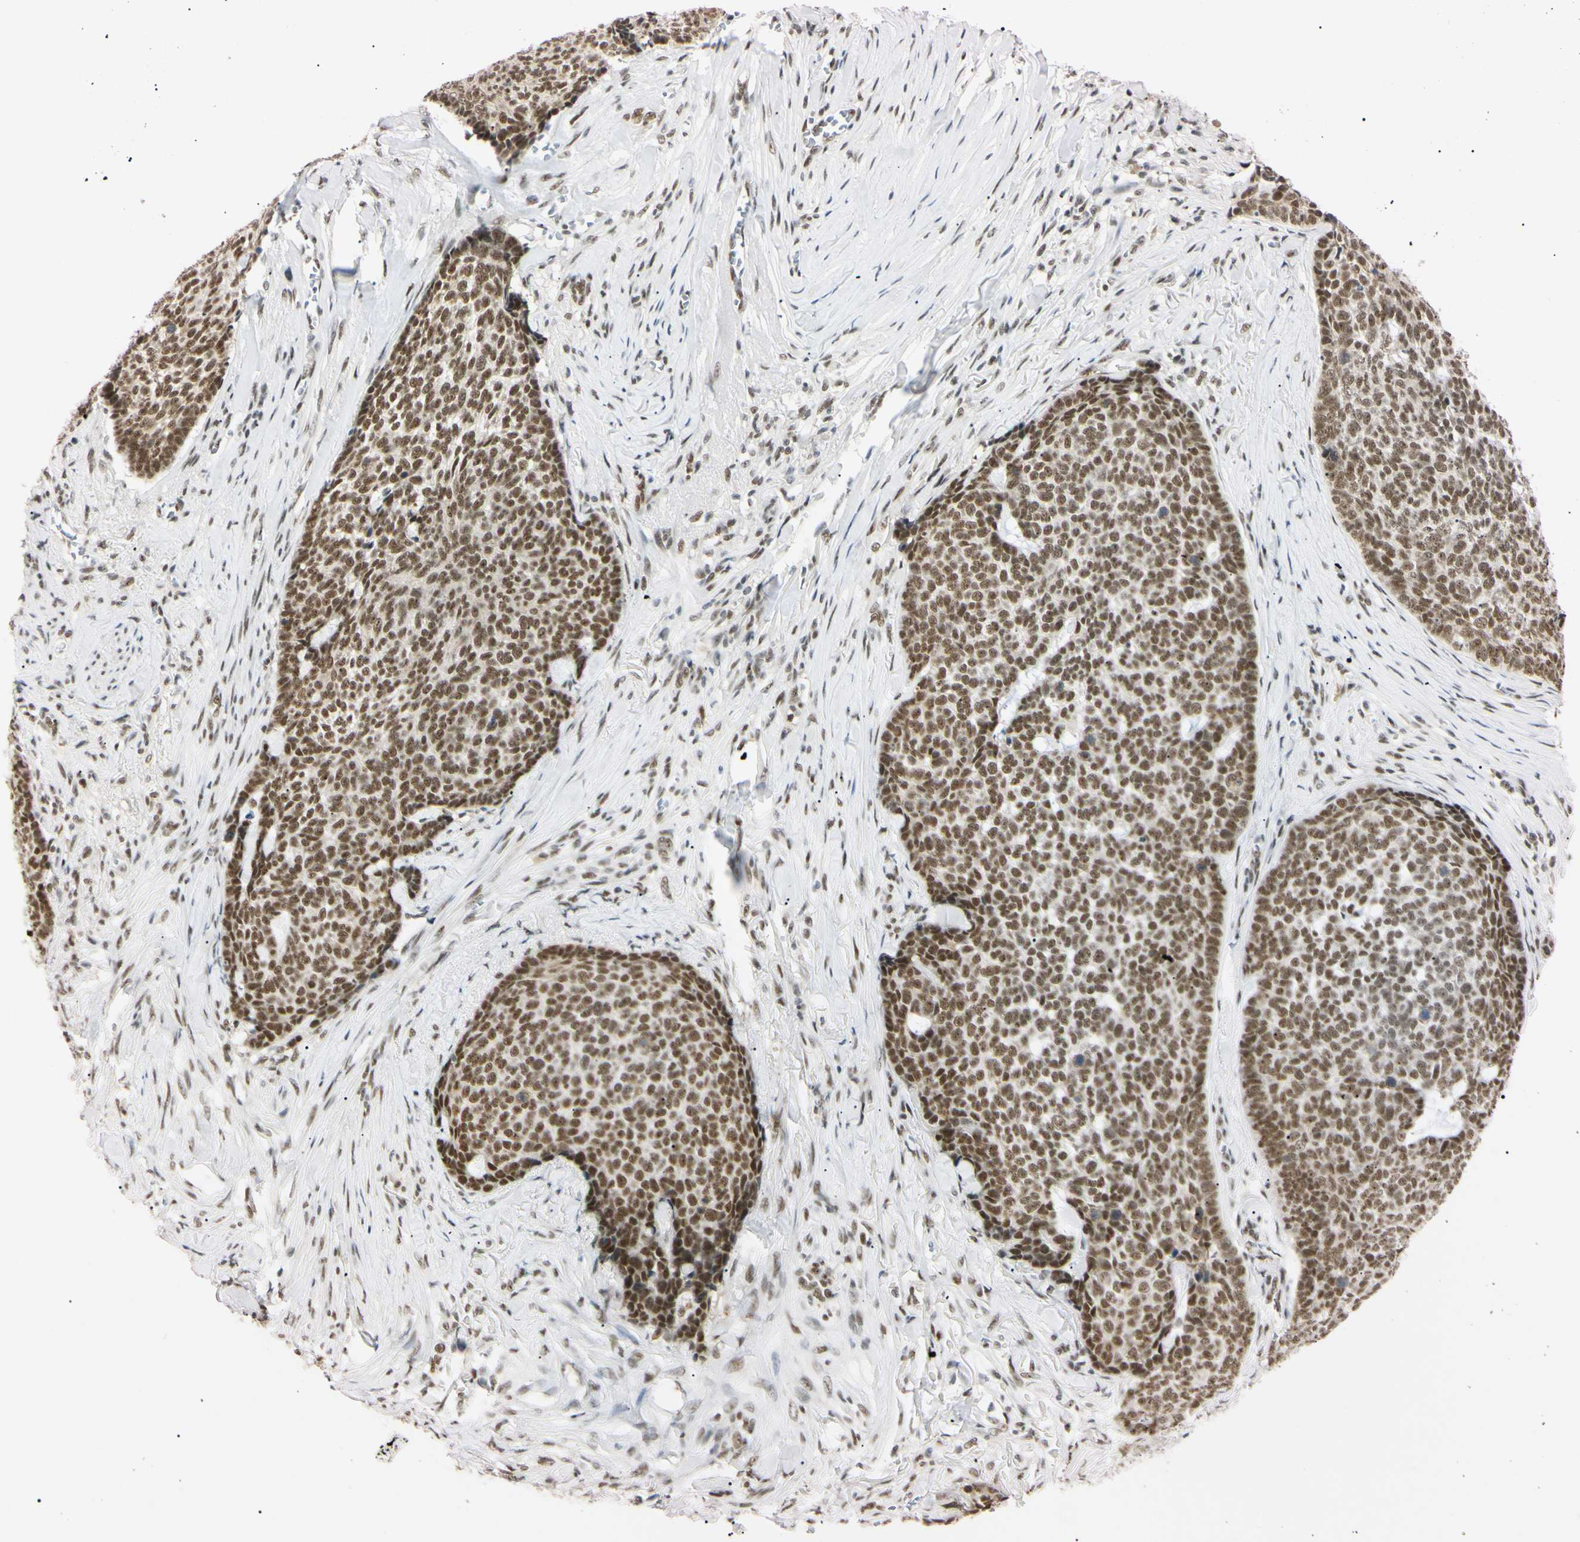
{"staining": {"intensity": "moderate", "quantity": ">75%", "location": "nuclear"}, "tissue": "skin cancer", "cell_type": "Tumor cells", "image_type": "cancer", "snomed": [{"axis": "morphology", "description": "Basal cell carcinoma"}, {"axis": "topography", "description": "Skin"}], "caption": "Immunohistochemistry staining of skin cancer (basal cell carcinoma), which reveals medium levels of moderate nuclear positivity in about >75% of tumor cells indicating moderate nuclear protein positivity. The staining was performed using DAB (brown) for protein detection and nuclei were counterstained in hematoxylin (blue).", "gene": "ZNF134", "patient": {"sex": "male", "age": 84}}